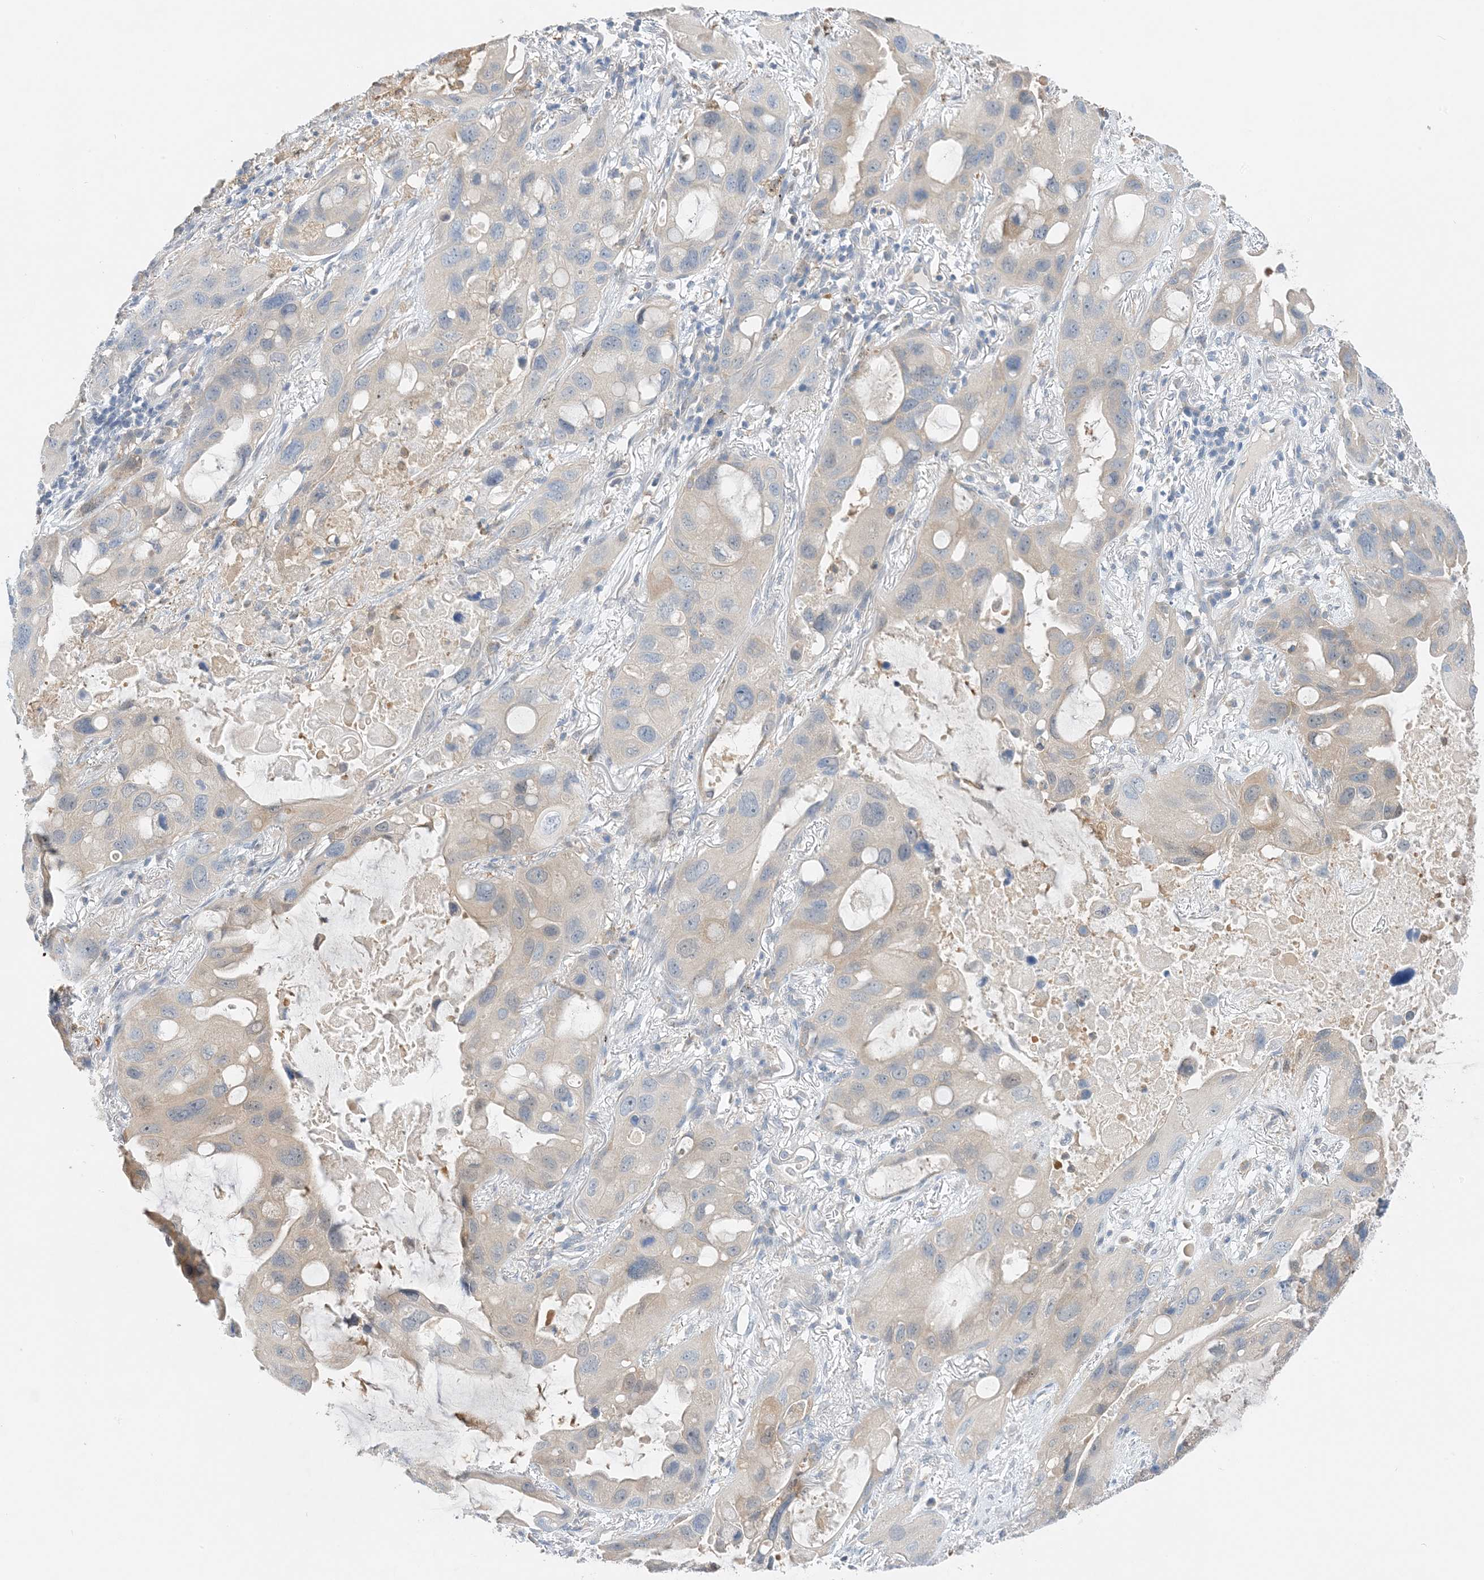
{"staining": {"intensity": "negative", "quantity": "none", "location": "none"}, "tissue": "lung cancer", "cell_type": "Tumor cells", "image_type": "cancer", "snomed": [{"axis": "morphology", "description": "Squamous cell carcinoma, NOS"}, {"axis": "topography", "description": "Lung"}], "caption": "Squamous cell carcinoma (lung) was stained to show a protein in brown. There is no significant staining in tumor cells. (DAB (3,3'-diaminobenzidine) IHC, high magnification).", "gene": "KIFBP", "patient": {"sex": "female", "age": 73}}